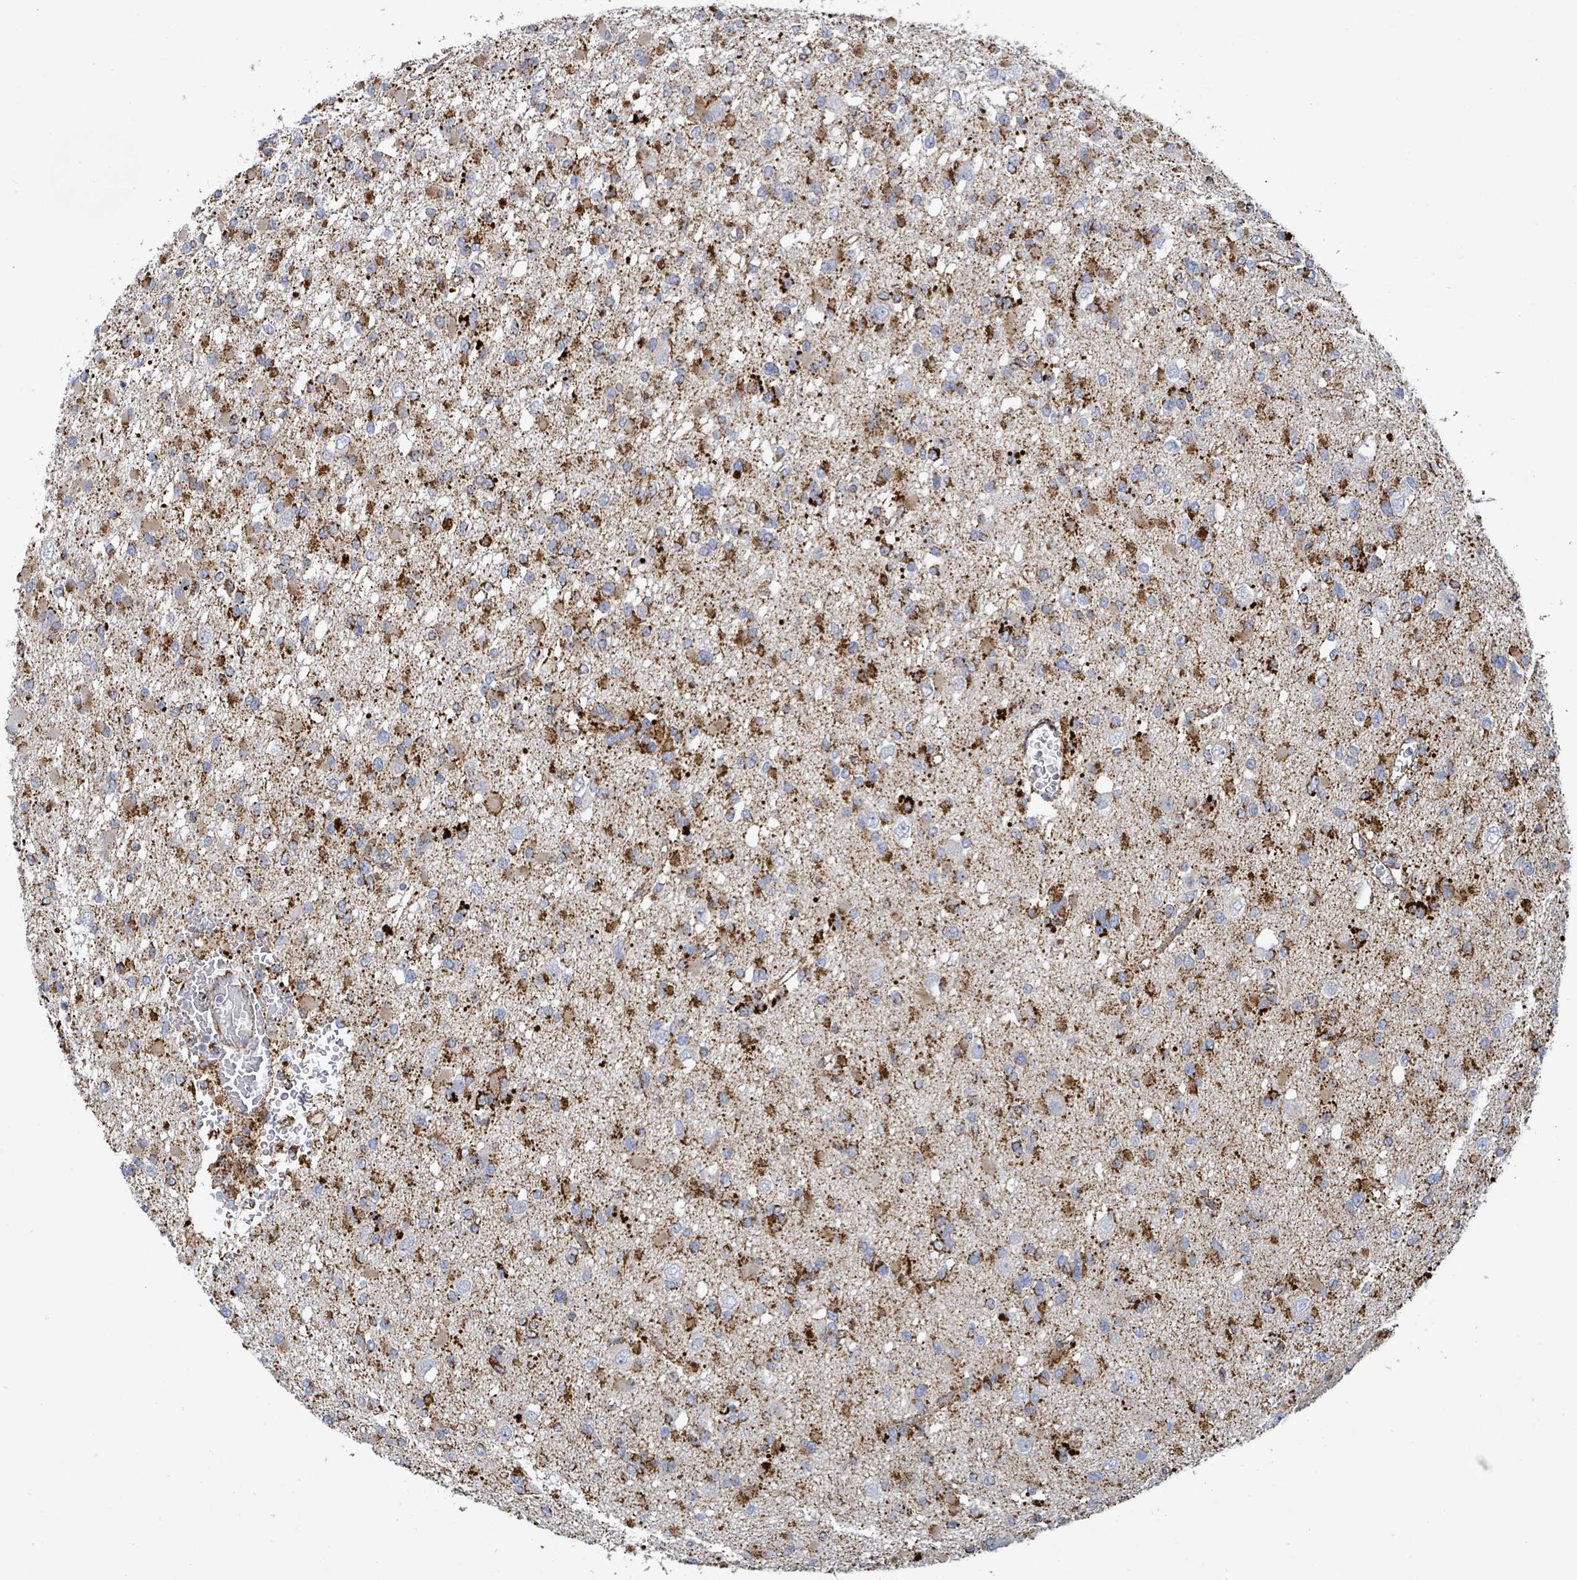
{"staining": {"intensity": "strong", "quantity": "25%-75%", "location": "cytoplasmic/membranous"}, "tissue": "glioma", "cell_type": "Tumor cells", "image_type": "cancer", "snomed": [{"axis": "morphology", "description": "Glioma, malignant, Low grade"}, {"axis": "topography", "description": "Brain"}], "caption": "Protein staining demonstrates strong cytoplasmic/membranous positivity in about 25%-75% of tumor cells in malignant glioma (low-grade).", "gene": "SUCLG2", "patient": {"sex": "female", "age": 22}}